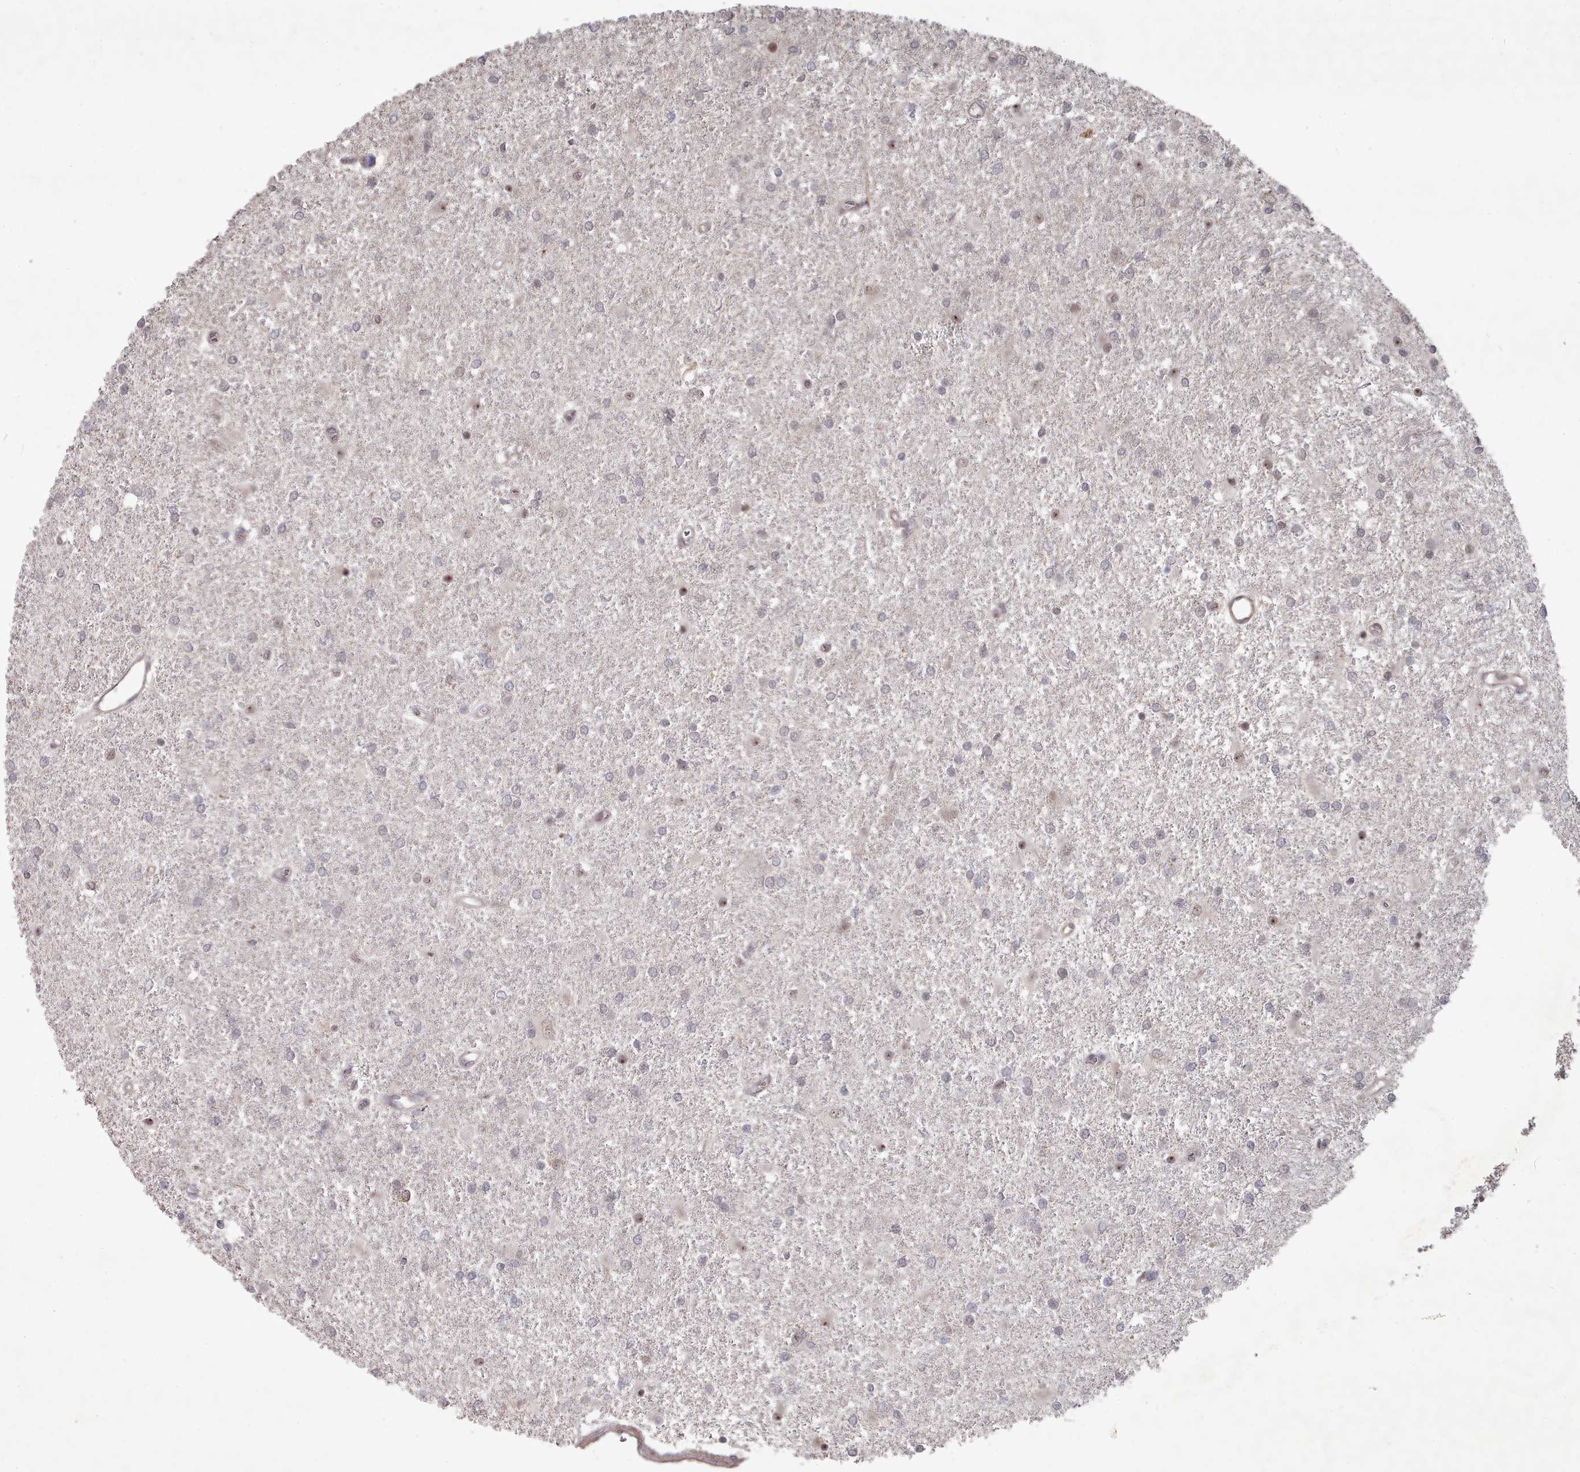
{"staining": {"intensity": "negative", "quantity": "none", "location": "none"}, "tissue": "glioma", "cell_type": "Tumor cells", "image_type": "cancer", "snomed": [{"axis": "morphology", "description": "Glioma, malignant, High grade"}, {"axis": "topography", "description": "Brain"}], "caption": "Immunohistochemistry (IHC) micrograph of neoplastic tissue: malignant glioma (high-grade) stained with DAB (3,3'-diaminobenzidine) displays no significant protein staining in tumor cells.", "gene": "CPSF4", "patient": {"sex": "female", "age": 50}}